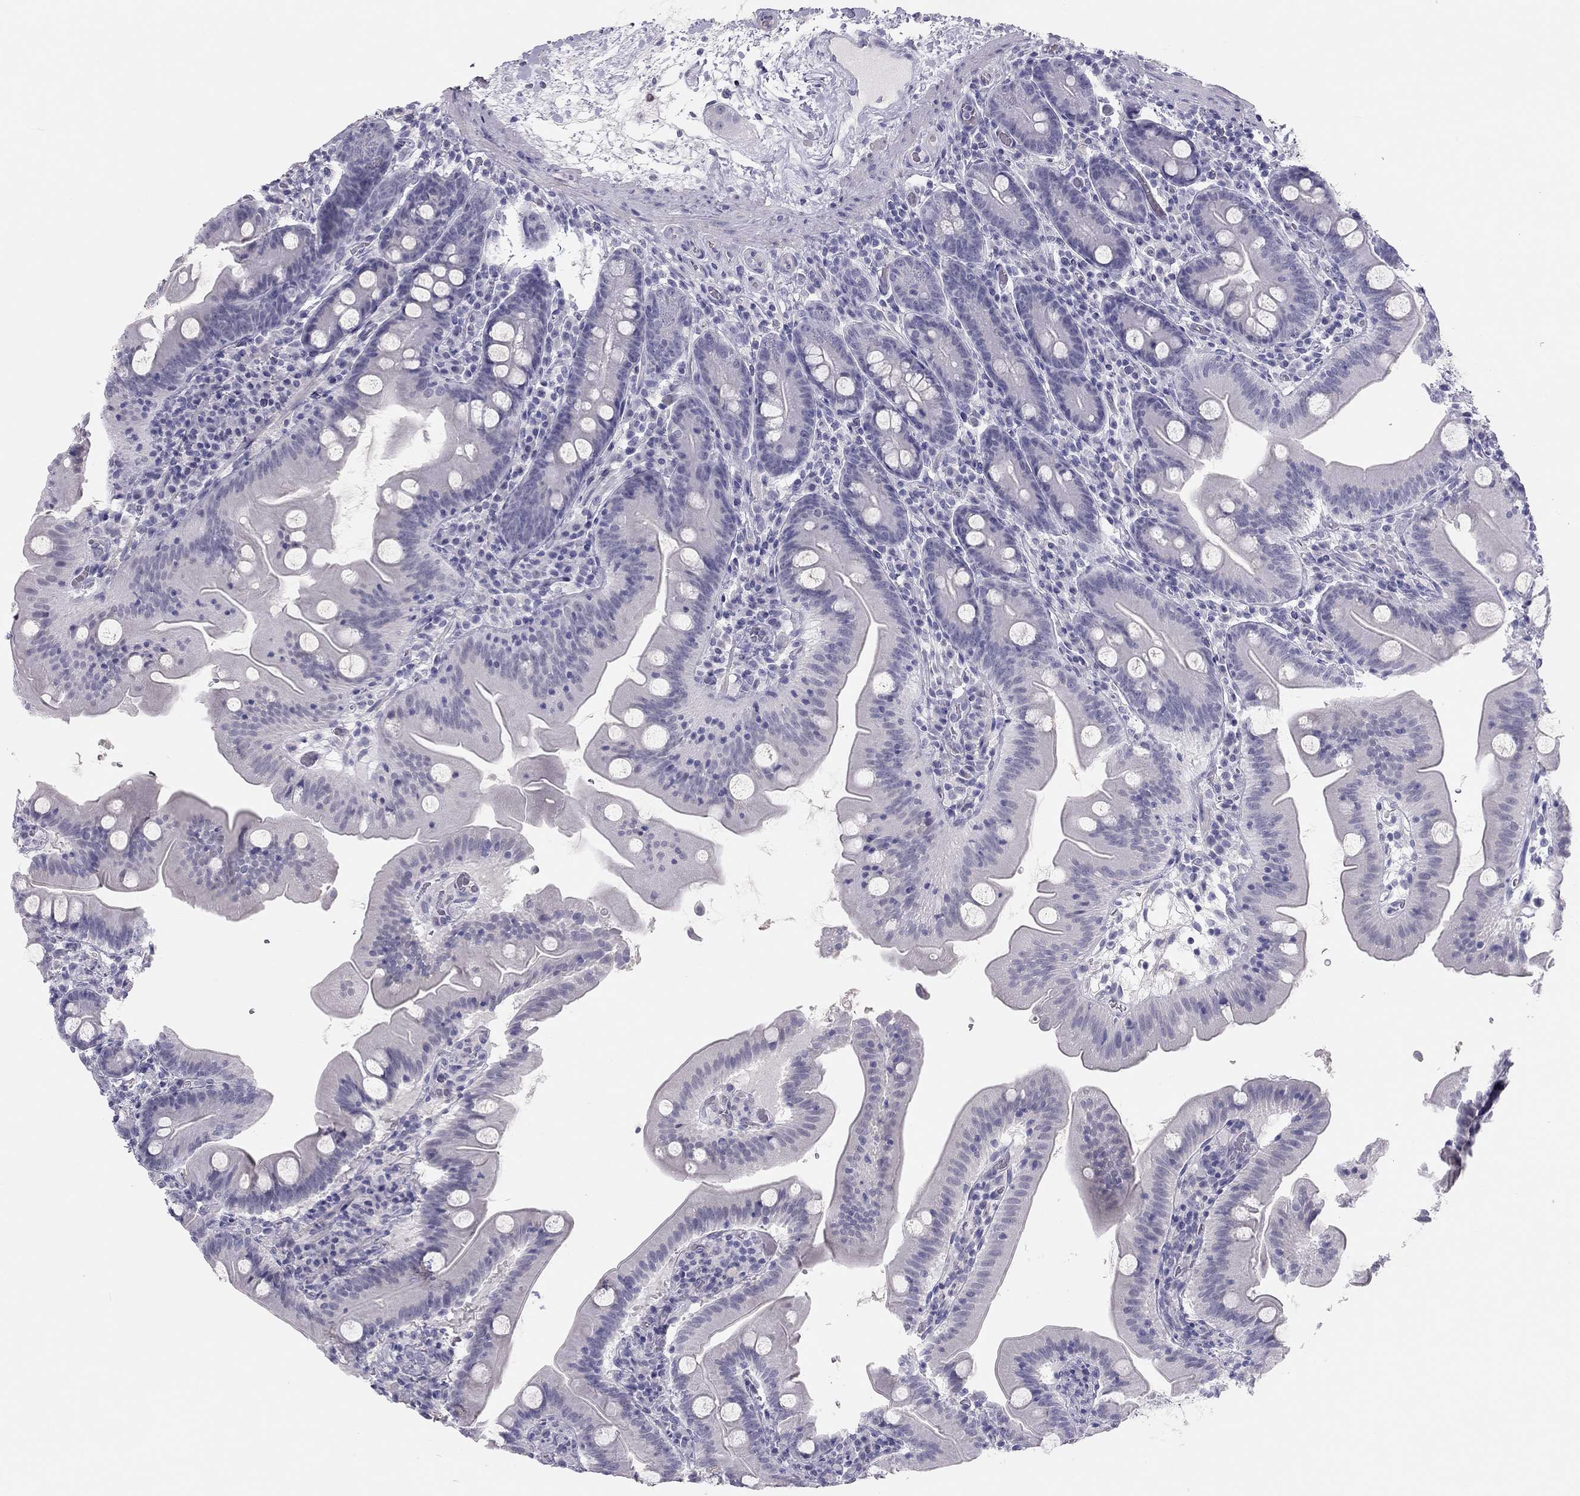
{"staining": {"intensity": "negative", "quantity": "none", "location": "none"}, "tissue": "small intestine", "cell_type": "Glandular cells", "image_type": "normal", "snomed": [{"axis": "morphology", "description": "Normal tissue, NOS"}, {"axis": "topography", "description": "Small intestine"}], "caption": "An IHC image of benign small intestine is shown. There is no staining in glandular cells of small intestine.", "gene": "SPATA12", "patient": {"sex": "male", "age": 37}}